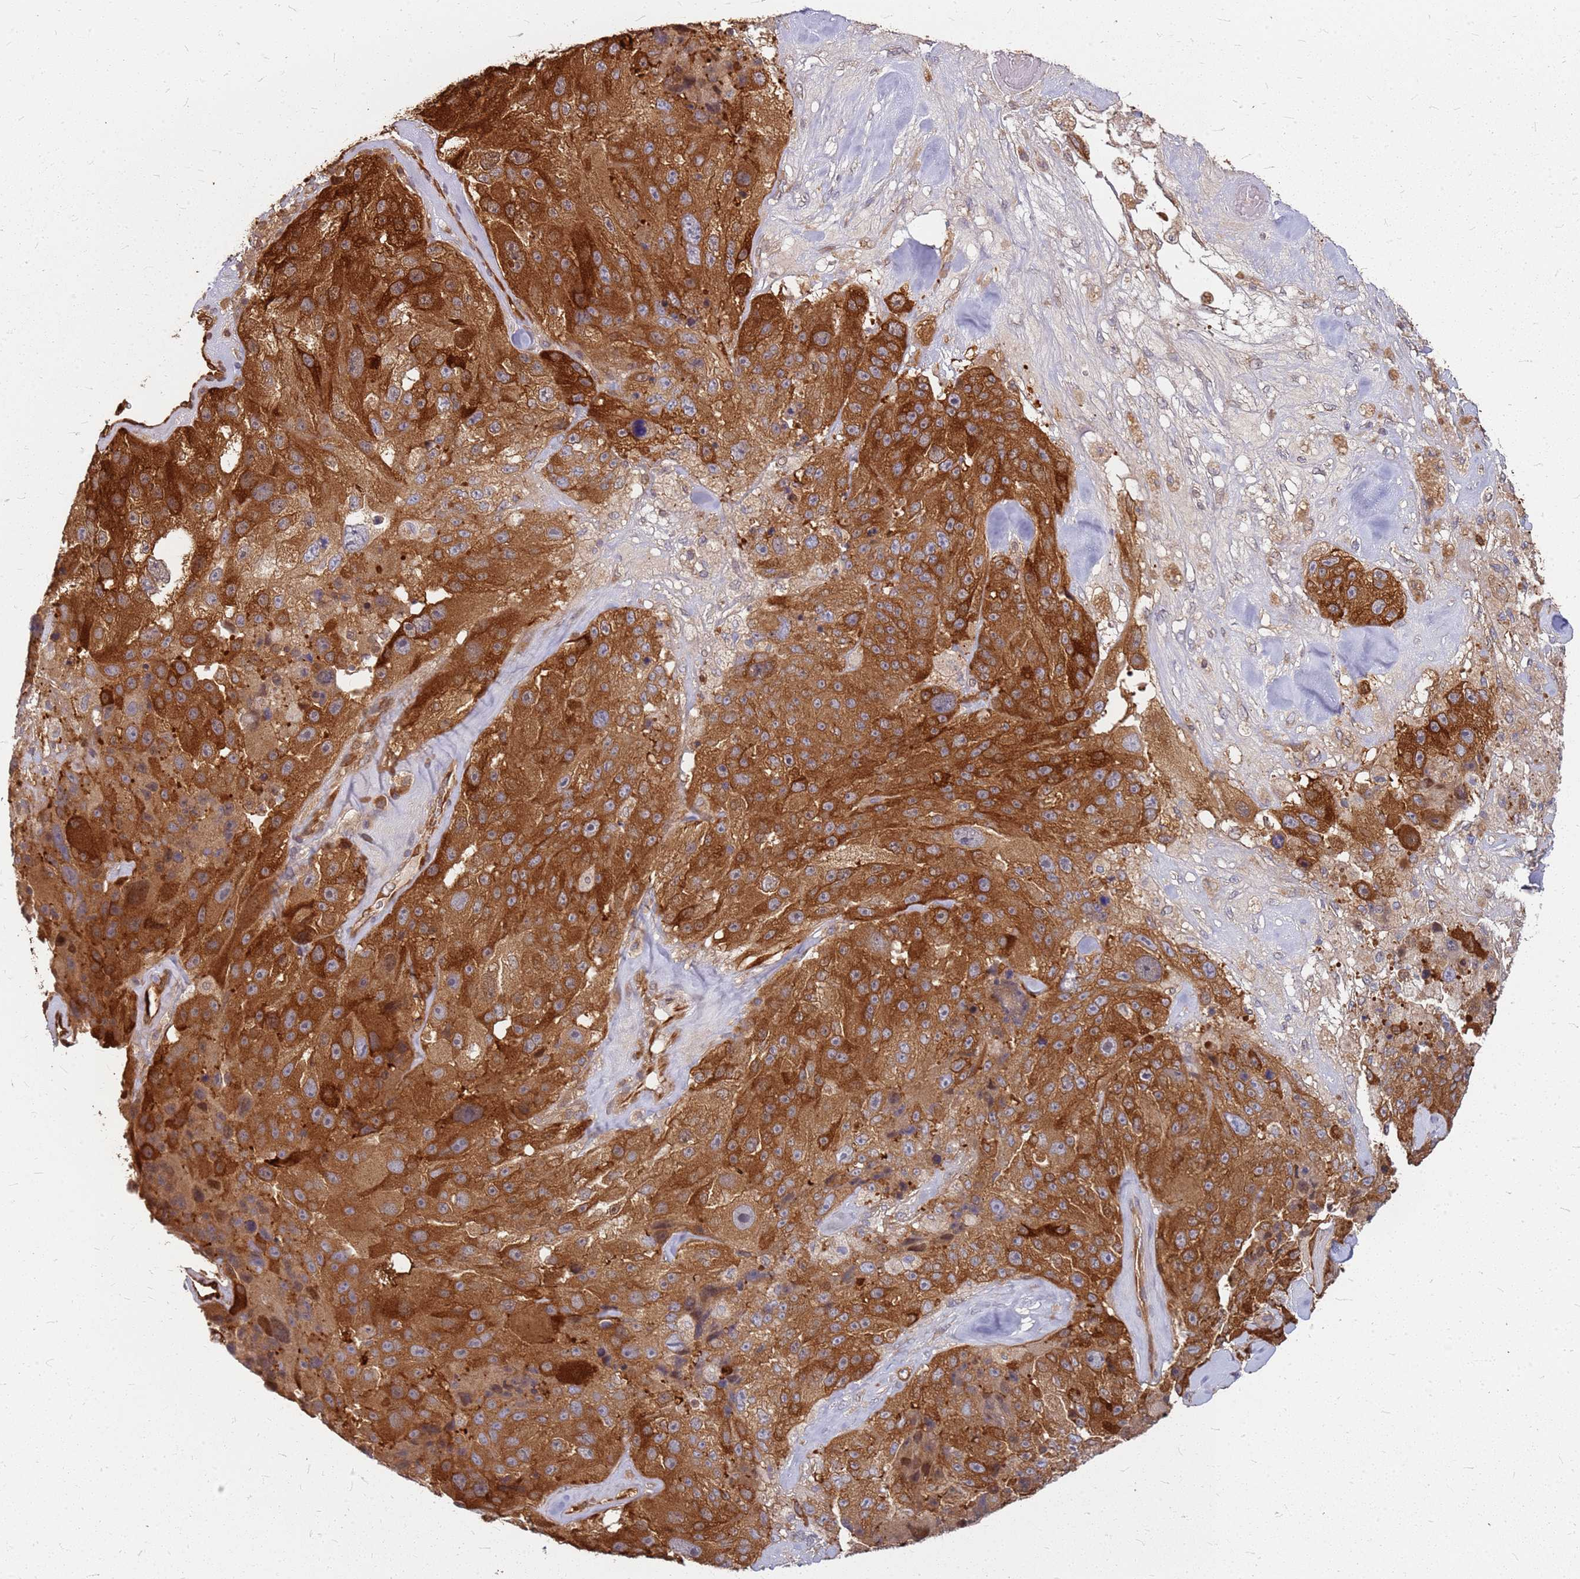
{"staining": {"intensity": "strong", "quantity": ">75%", "location": "cytoplasmic/membranous"}, "tissue": "melanoma", "cell_type": "Tumor cells", "image_type": "cancer", "snomed": [{"axis": "morphology", "description": "Malignant melanoma, Metastatic site"}, {"axis": "topography", "description": "Lymph node"}], "caption": "The photomicrograph reveals staining of malignant melanoma (metastatic site), revealing strong cytoplasmic/membranous protein positivity (brown color) within tumor cells.", "gene": "HDX", "patient": {"sex": "male", "age": 62}}